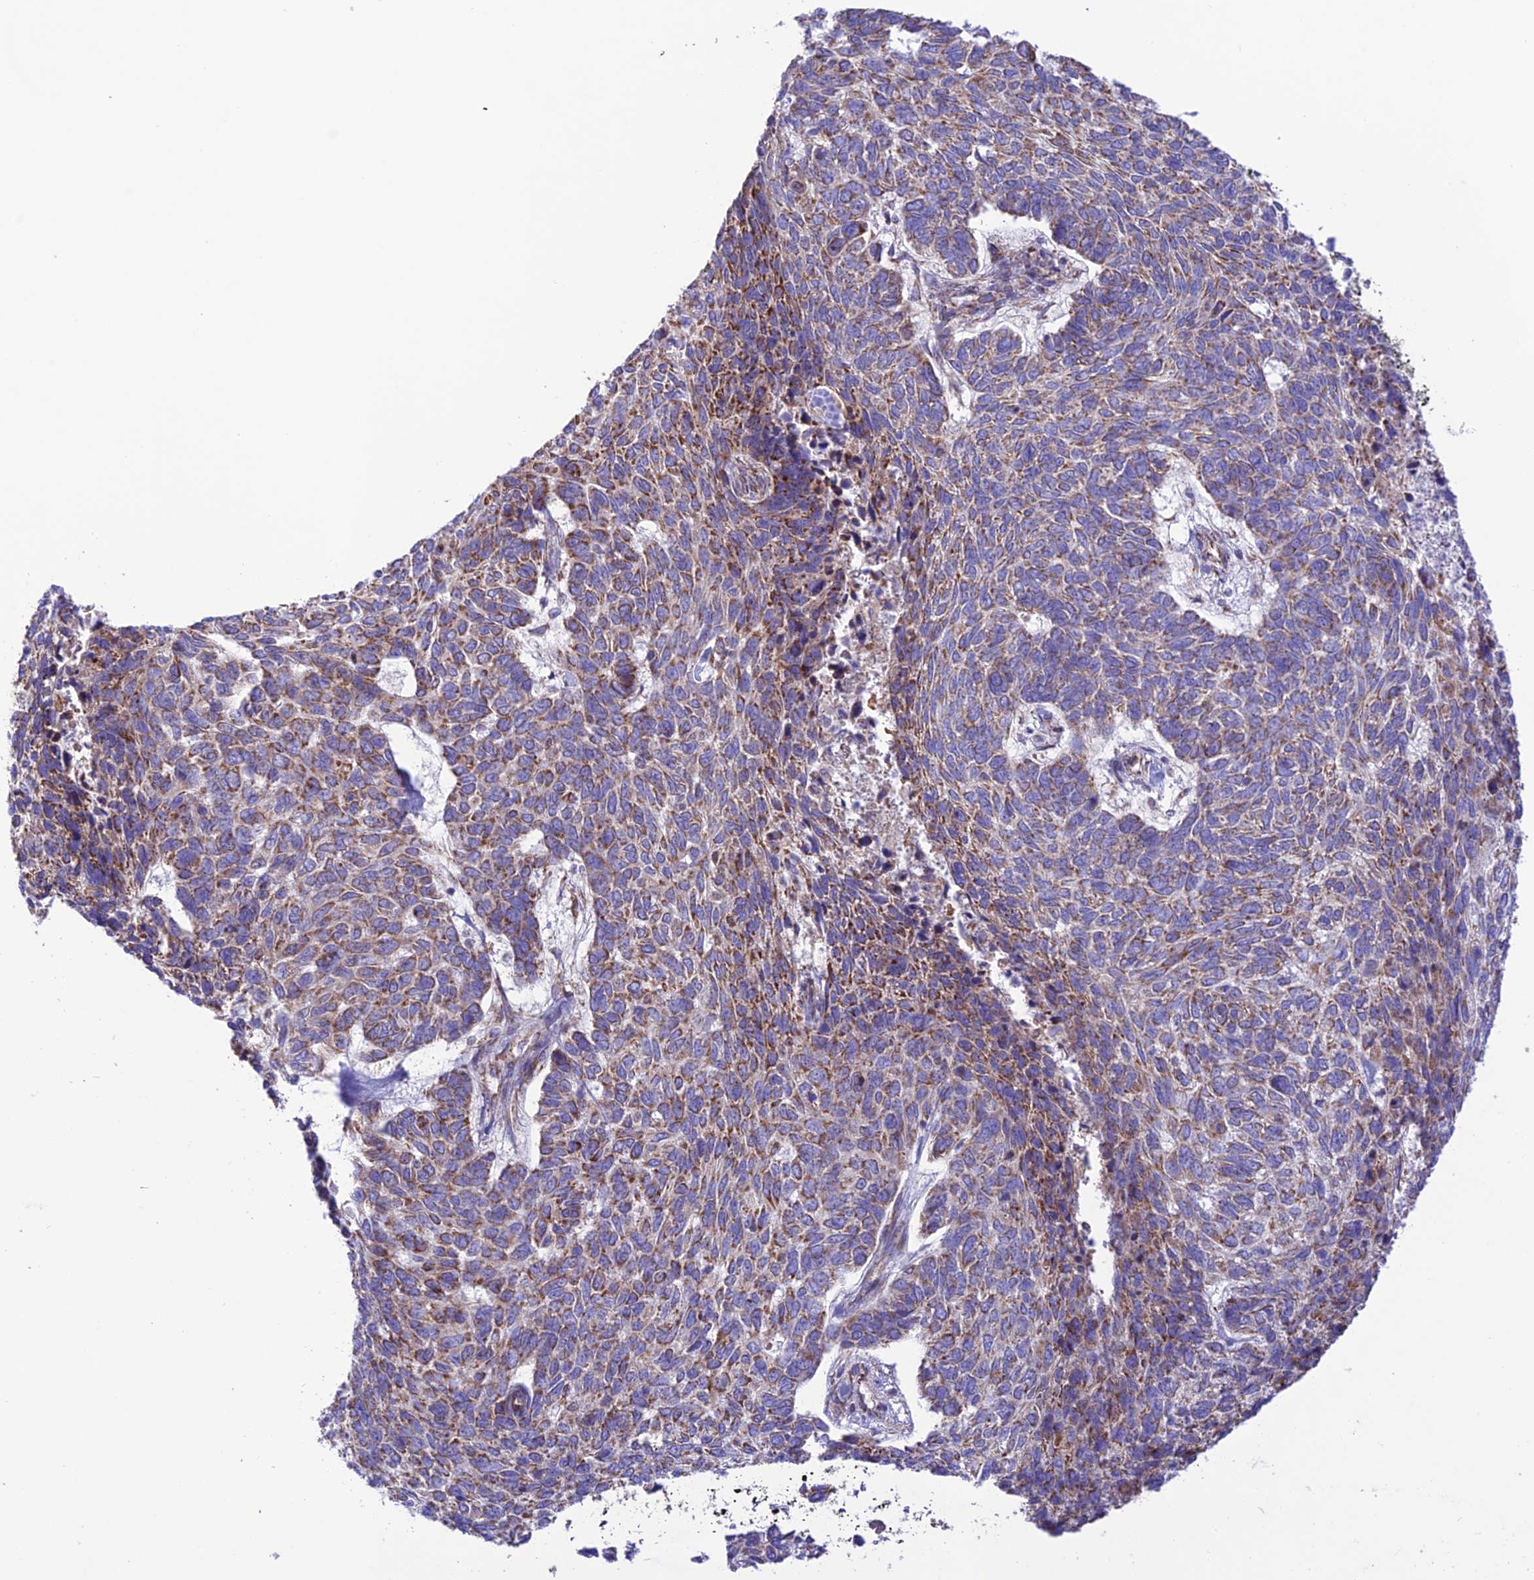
{"staining": {"intensity": "moderate", "quantity": "25%-75%", "location": "cytoplasmic/membranous"}, "tissue": "skin cancer", "cell_type": "Tumor cells", "image_type": "cancer", "snomed": [{"axis": "morphology", "description": "Basal cell carcinoma"}, {"axis": "topography", "description": "Skin"}], "caption": "Immunohistochemistry histopathology image of human basal cell carcinoma (skin) stained for a protein (brown), which reveals medium levels of moderate cytoplasmic/membranous staining in about 25%-75% of tumor cells.", "gene": "UAP1L1", "patient": {"sex": "female", "age": 65}}